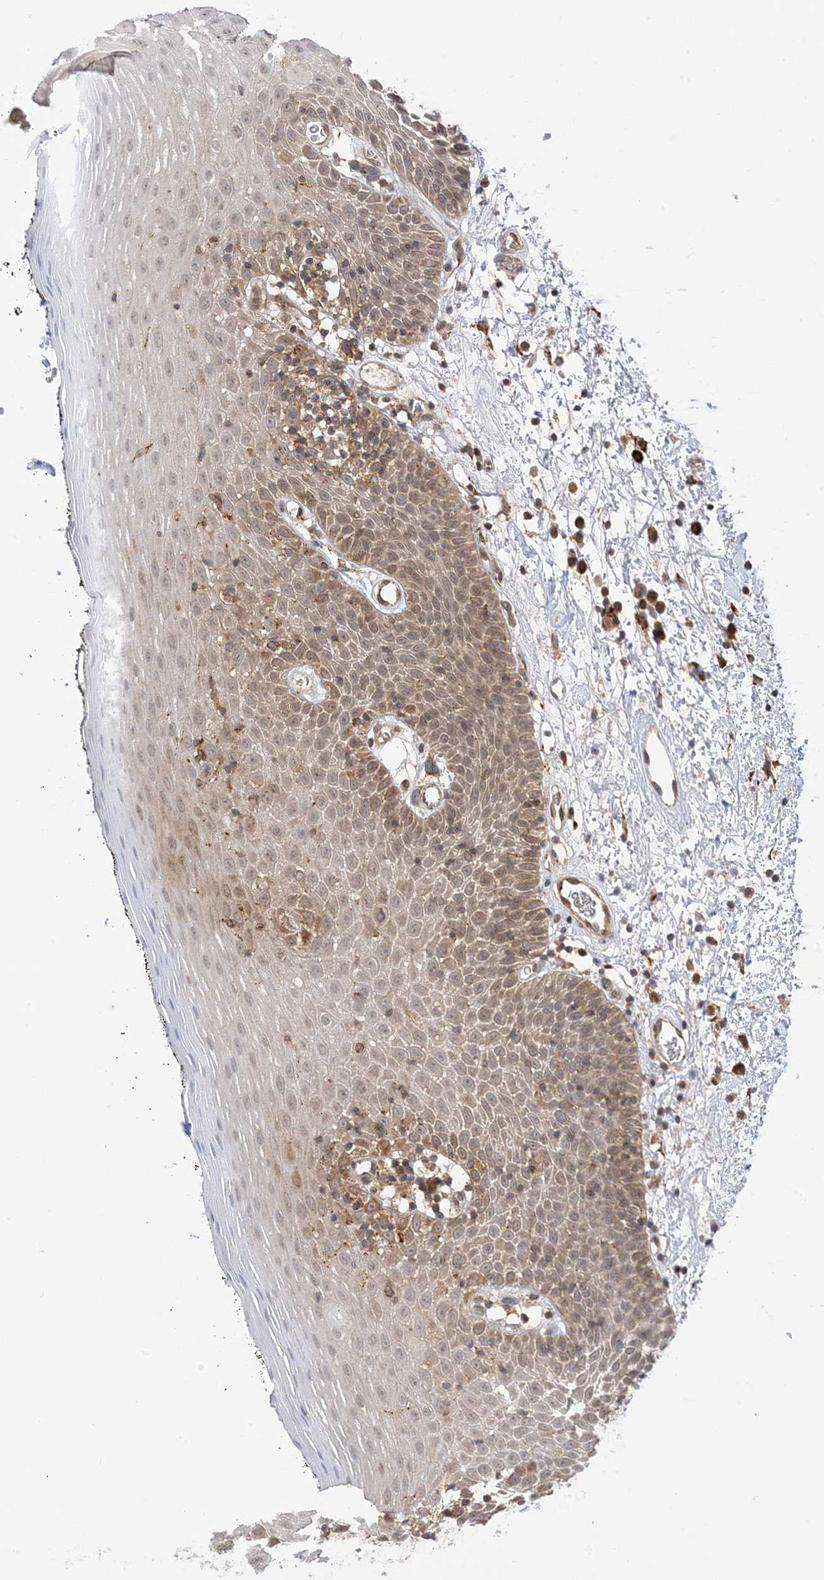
{"staining": {"intensity": "moderate", "quantity": "25%-75%", "location": "cytoplasmic/membranous,nuclear"}, "tissue": "oral mucosa", "cell_type": "Squamous epithelial cells", "image_type": "normal", "snomed": [{"axis": "morphology", "description": "Normal tissue, NOS"}, {"axis": "topography", "description": "Oral tissue"}], "caption": "Protein expression by immunohistochemistry displays moderate cytoplasmic/membranous,nuclear positivity in approximately 25%-75% of squamous epithelial cells in normal oral mucosa.", "gene": "METTL21A", "patient": {"sex": "male", "age": 74}}